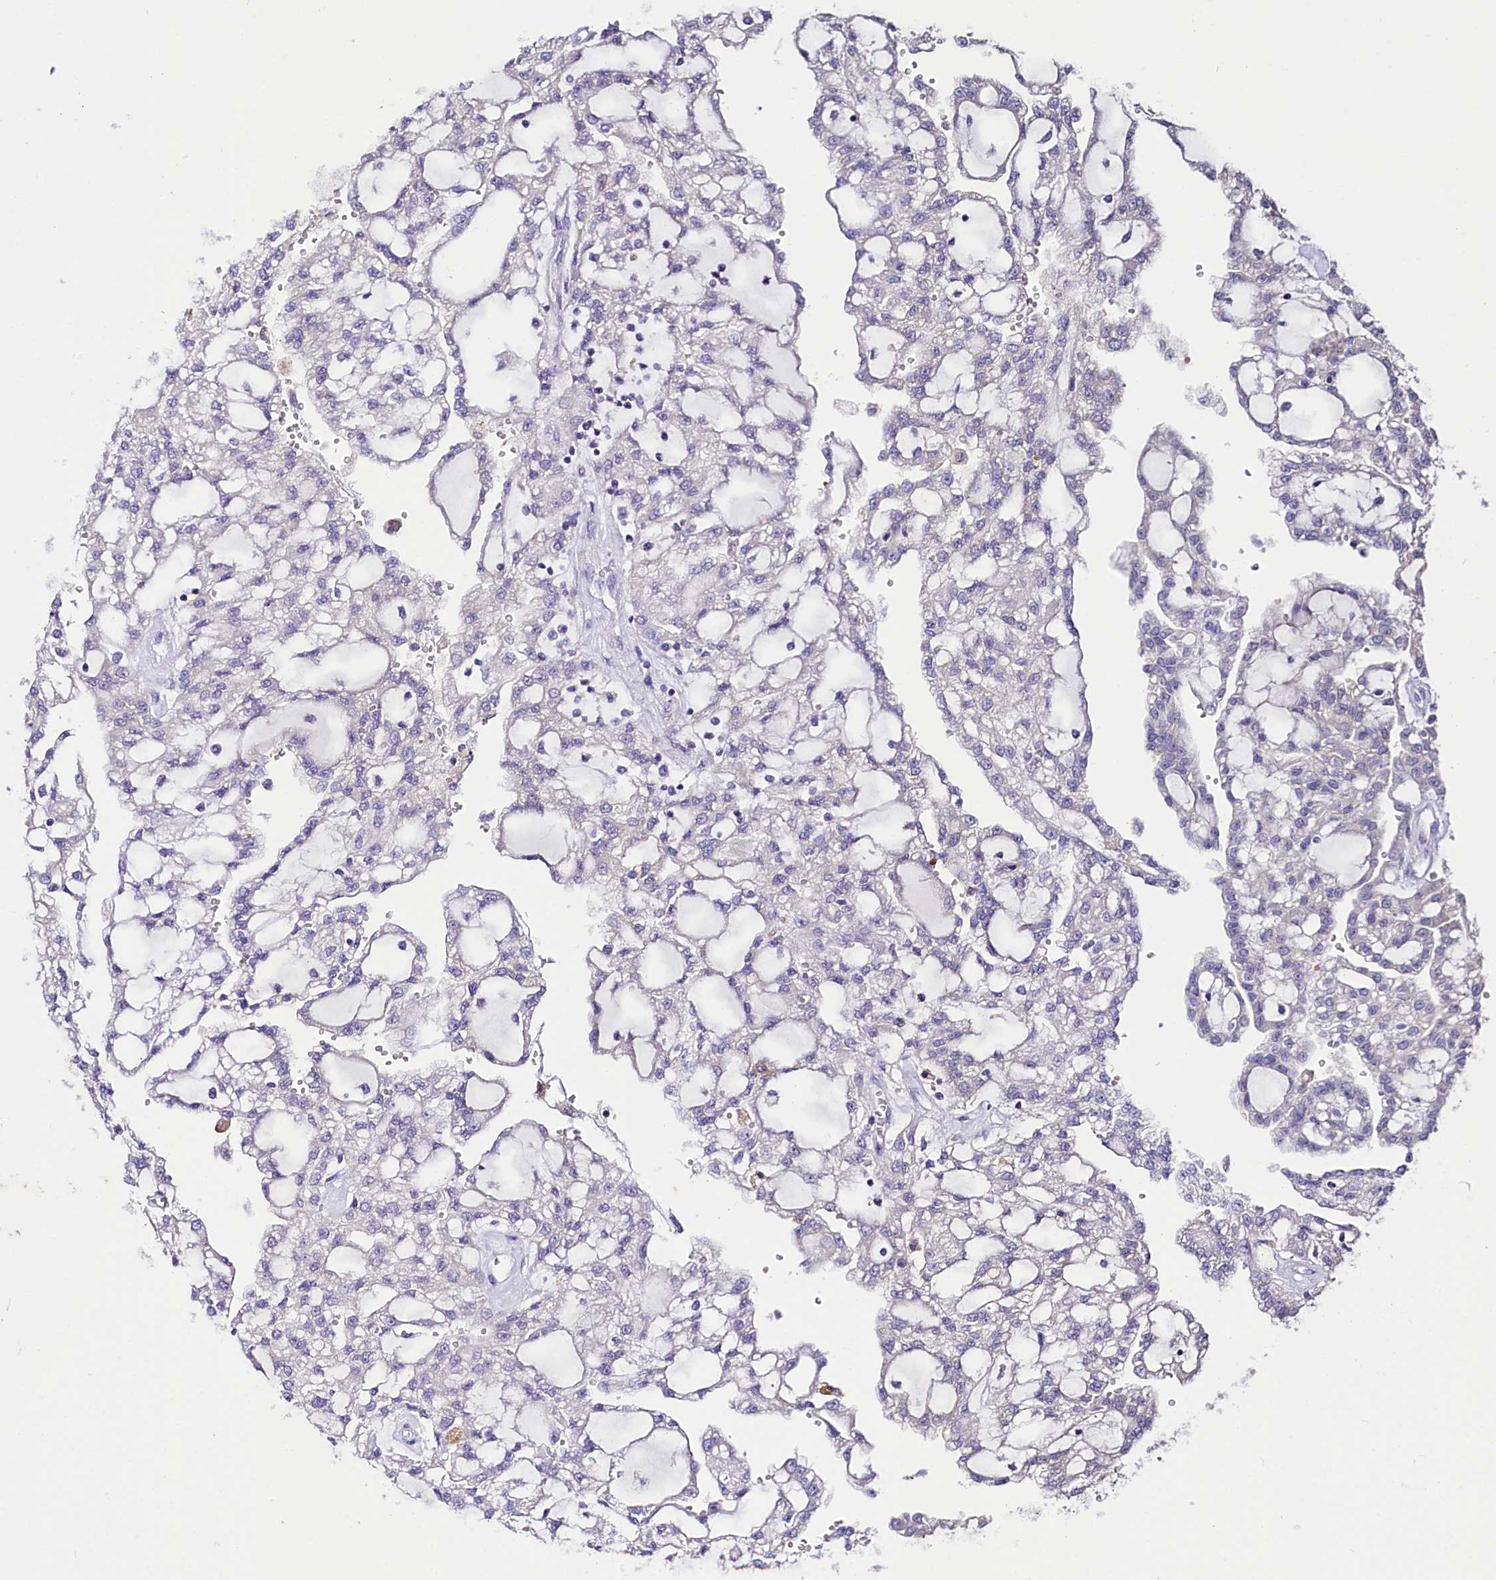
{"staining": {"intensity": "negative", "quantity": "none", "location": "none"}, "tissue": "renal cancer", "cell_type": "Tumor cells", "image_type": "cancer", "snomed": [{"axis": "morphology", "description": "Adenocarcinoma, NOS"}, {"axis": "topography", "description": "Kidney"}], "caption": "DAB (3,3'-diaminobenzidine) immunohistochemical staining of human renal cancer demonstrates no significant staining in tumor cells.", "gene": "ABHD5", "patient": {"sex": "male", "age": 63}}